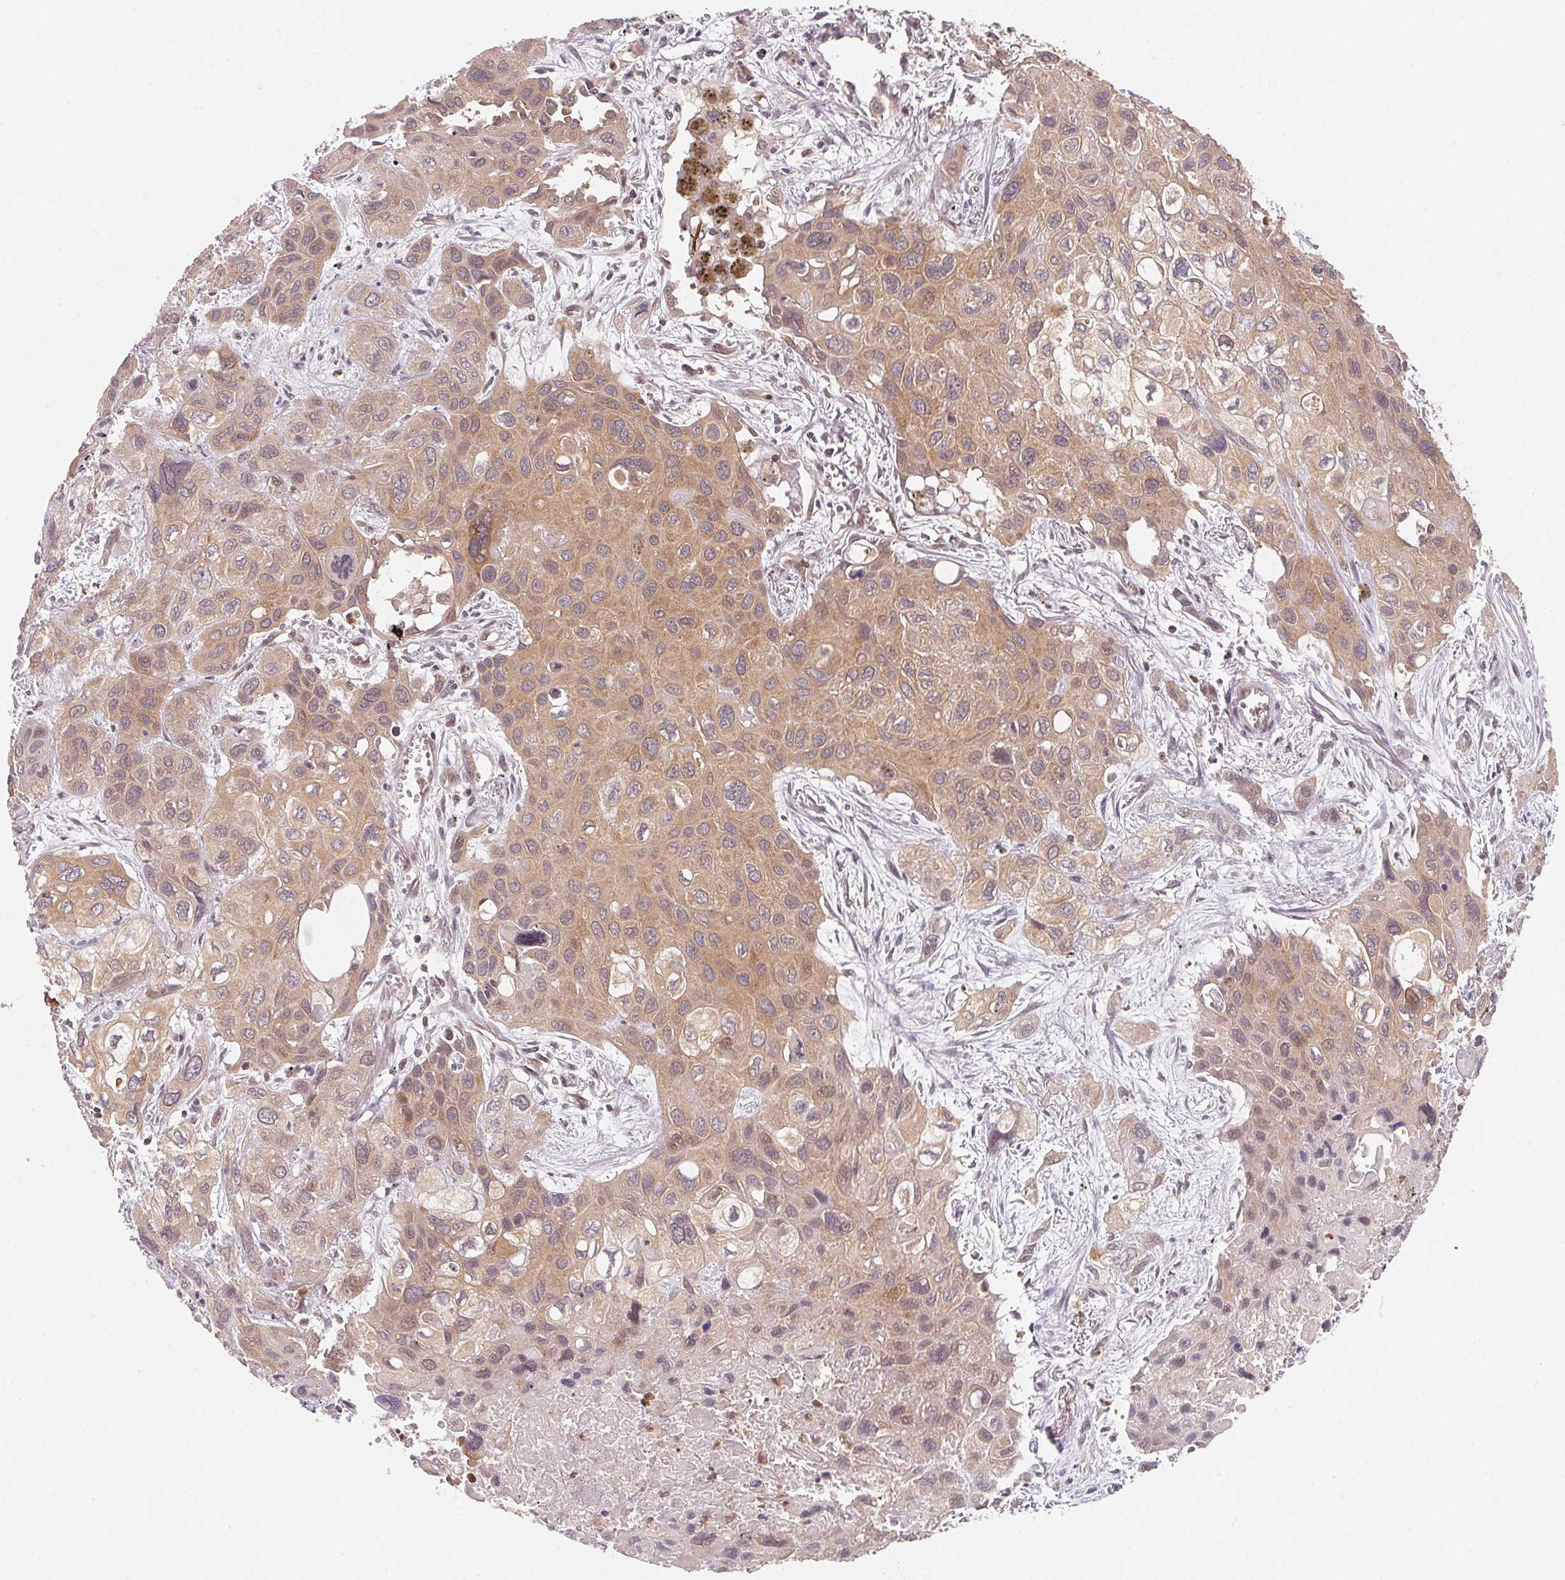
{"staining": {"intensity": "moderate", "quantity": "25%-75%", "location": "cytoplasmic/membranous"}, "tissue": "lung cancer", "cell_type": "Tumor cells", "image_type": "cancer", "snomed": [{"axis": "morphology", "description": "Squamous cell carcinoma, NOS"}, {"axis": "morphology", "description": "Squamous cell carcinoma, metastatic, NOS"}, {"axis": "topography", "description": "Lung"}], "caption": "Metastatic squamous cell carcinoma (lung) stained with IHC reveals moderate cytoplasmic/membranous positivity in about 25%-75% of tumor cells.", "gene": "CCDC102B", "patient": {"sex": "male", "age": 59}}